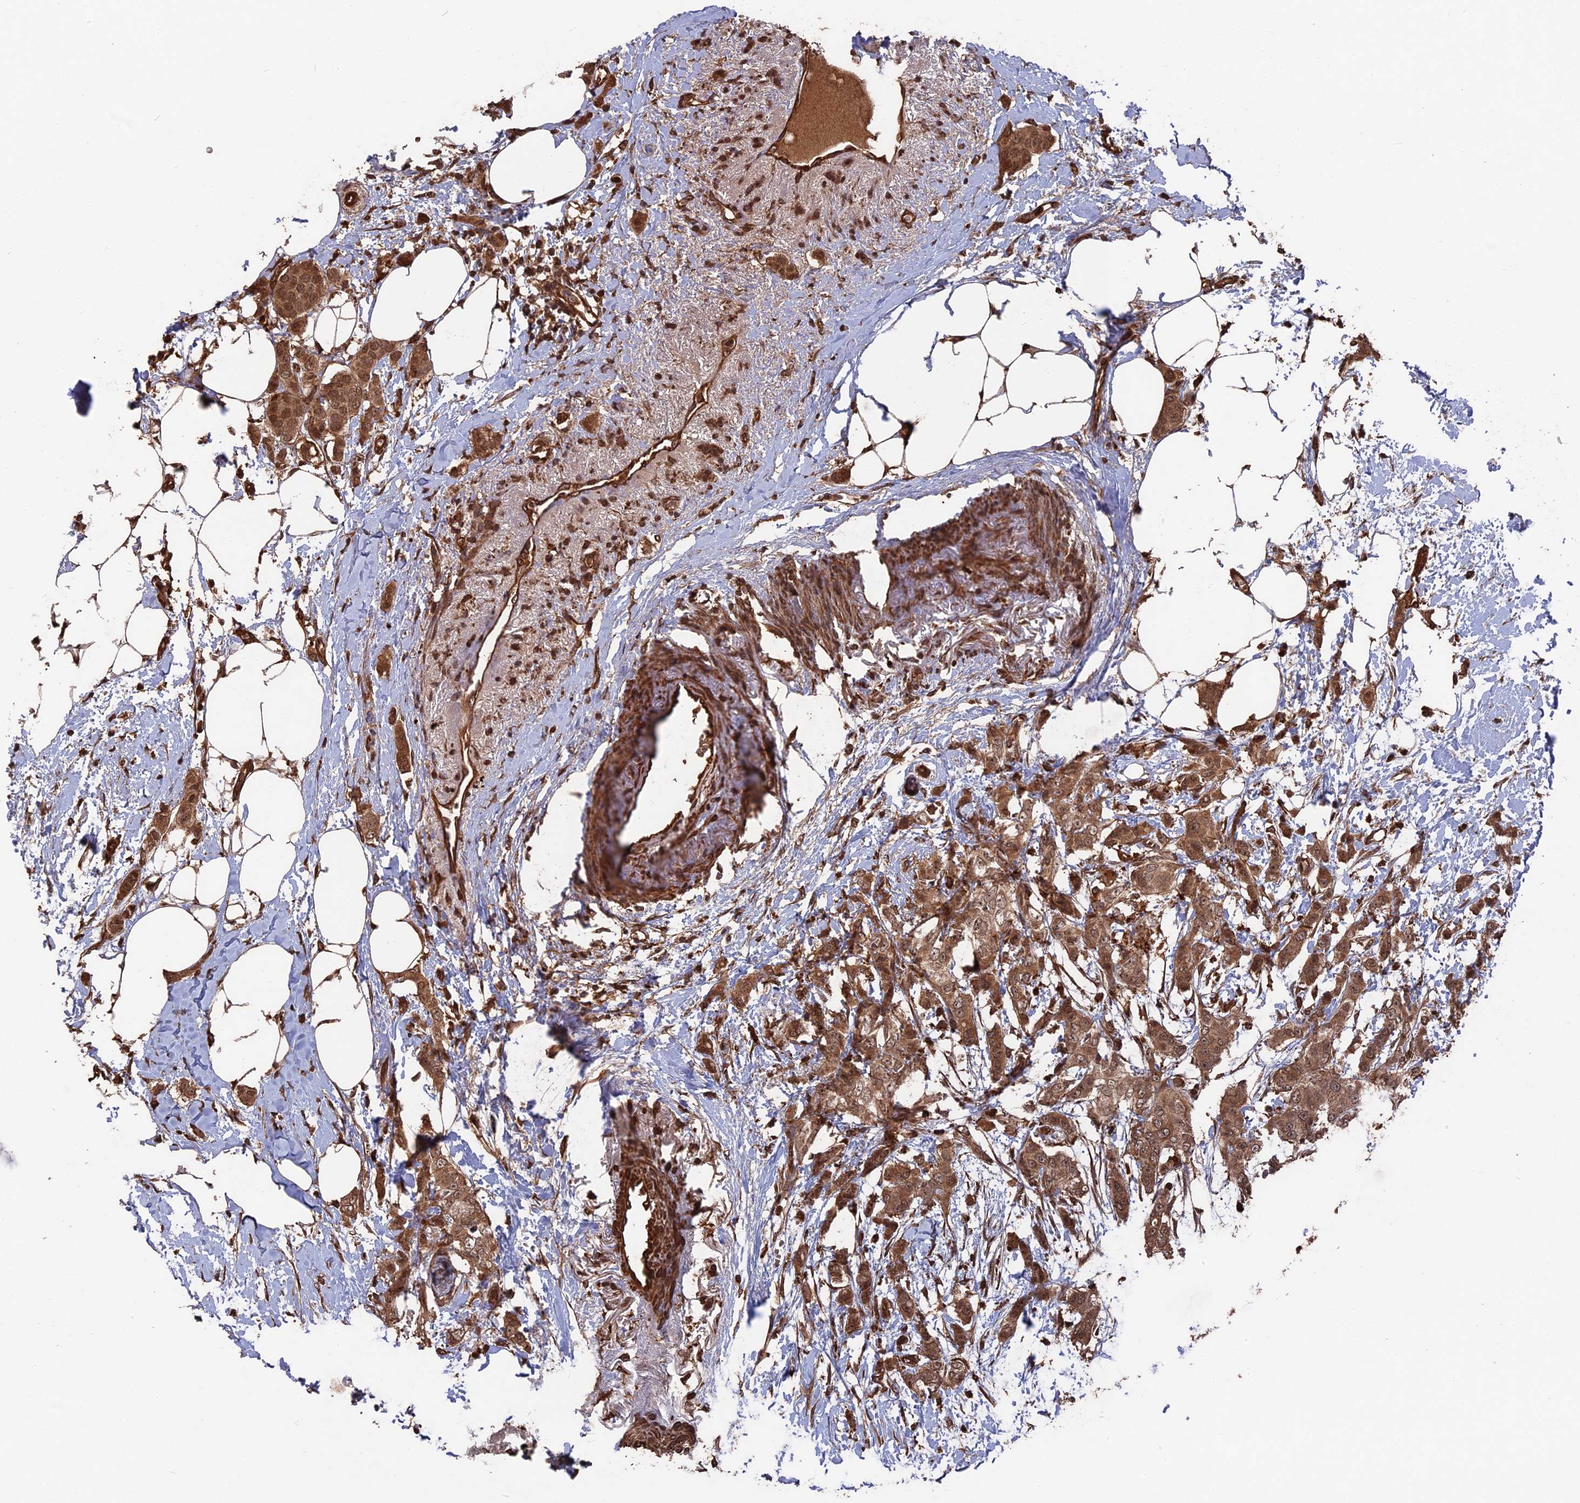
{"staining": {"intensity": "moderate", "quantity": ">75%", "location": "cytoplasmic/membranous,nuclear"}, "tissue": "breast cancer", "cell_type": "Tumor cells", "image_type": "cancer", "snomed": [{"axis": "morphology", "description": "Duct carcinoma"}, {"axis": "topography", "description": "Breast"}], "caption": "Protein staining of breast cancer tissue reveals moderate cytoplasmic/membranous and nuclear staining in about >75% of tumor cells.", "gene": "TELO2", "patient": {"sex": "female", "age": 72}}